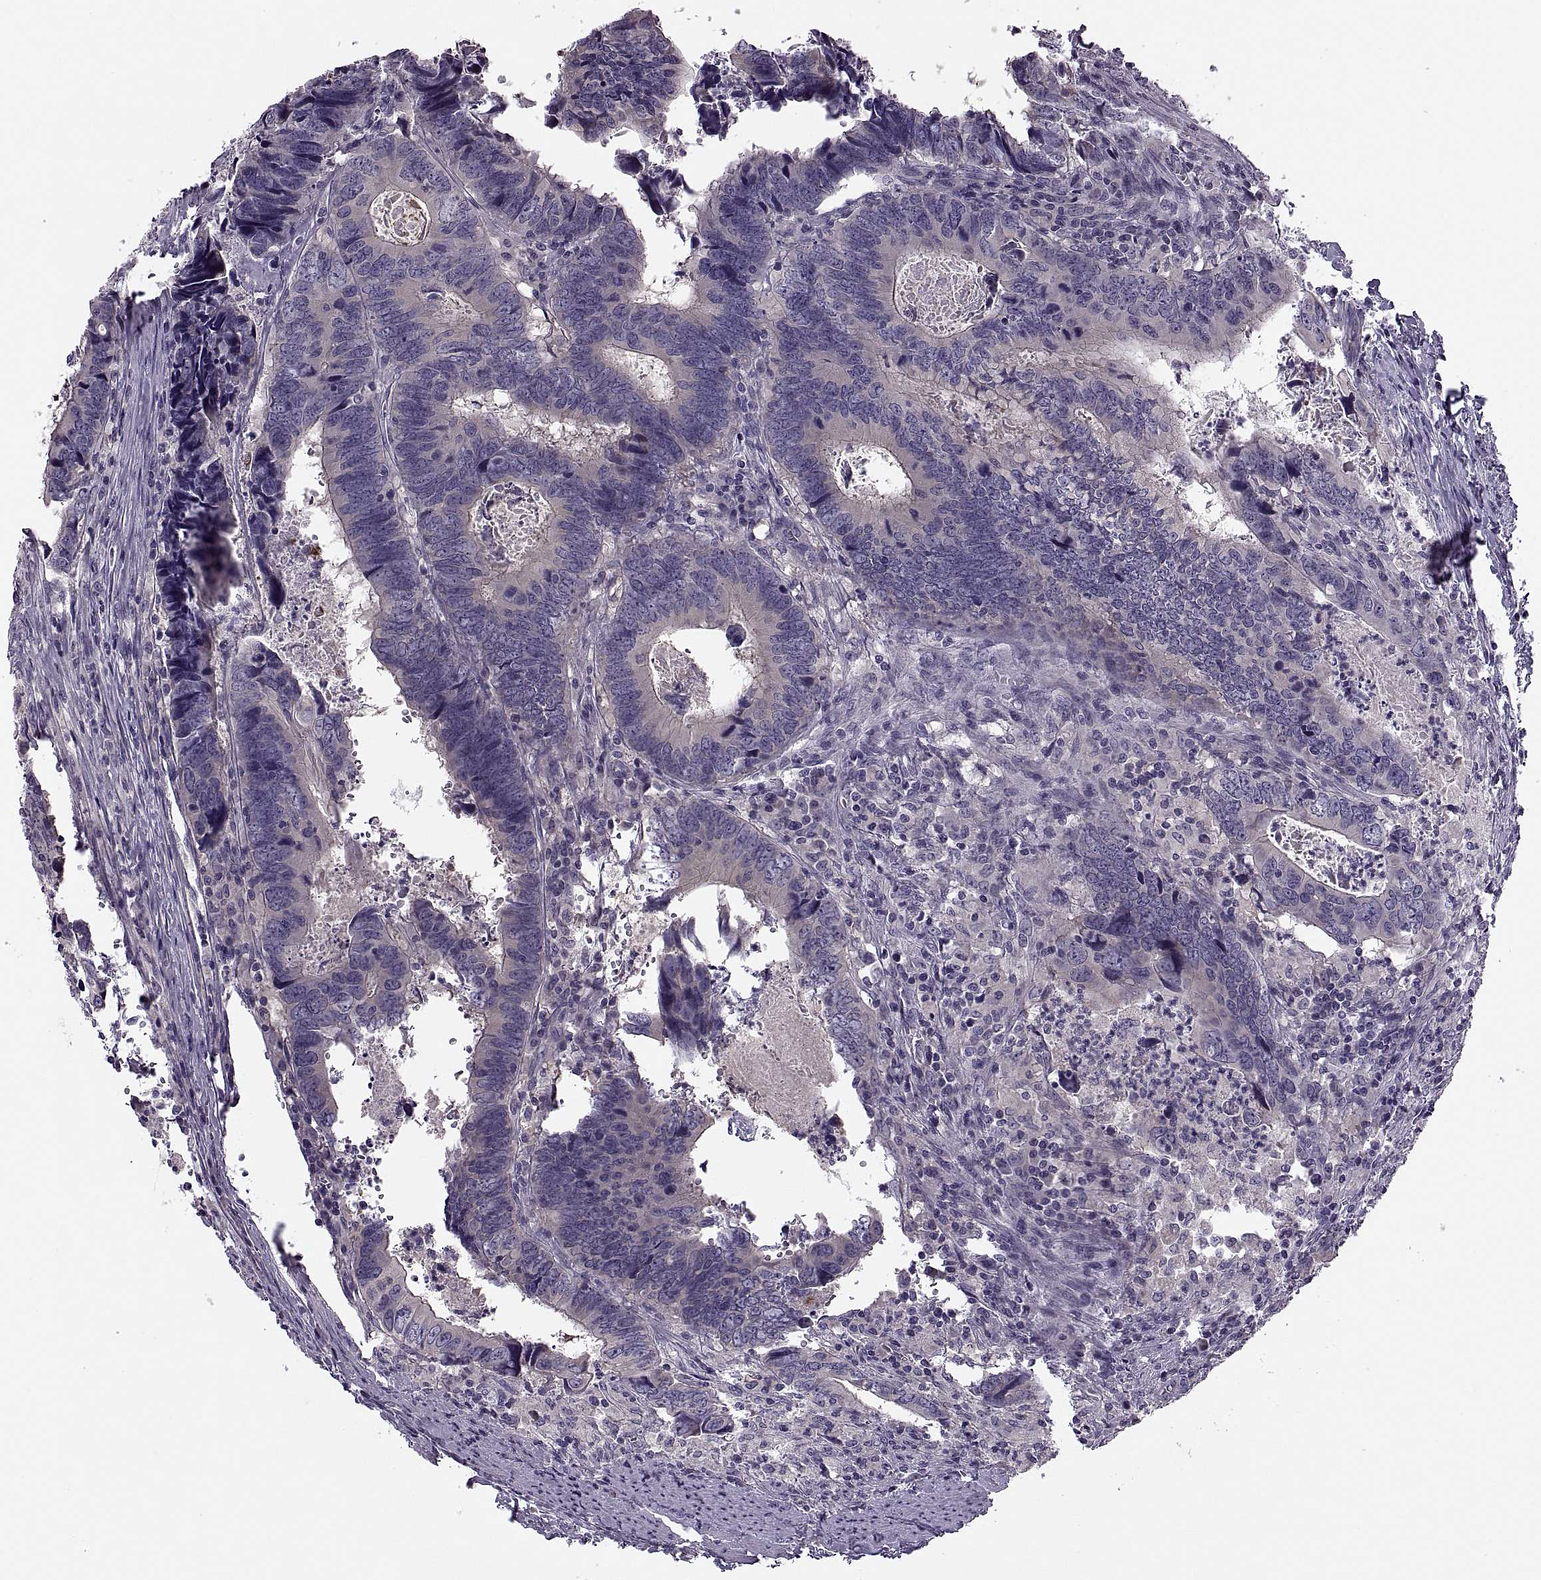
{"staining": {"intensity": "negative", "quantity": "none", "location": "none"}, "tissue": "colorectal cancer", "cell_type": "Tumor cells", "image_type": "cancer", "snomed": [{"axis": "morphology", "description": "Adenocarcinoma, NOS"}, {"axis": "topography", "description": "Colon"}], "caption": "Tumor cells are negative for protein expression in human adenocarcinoma (colorectal).", "gene": "PRSS54", "patient": {"sex": "female", "age": 82}}